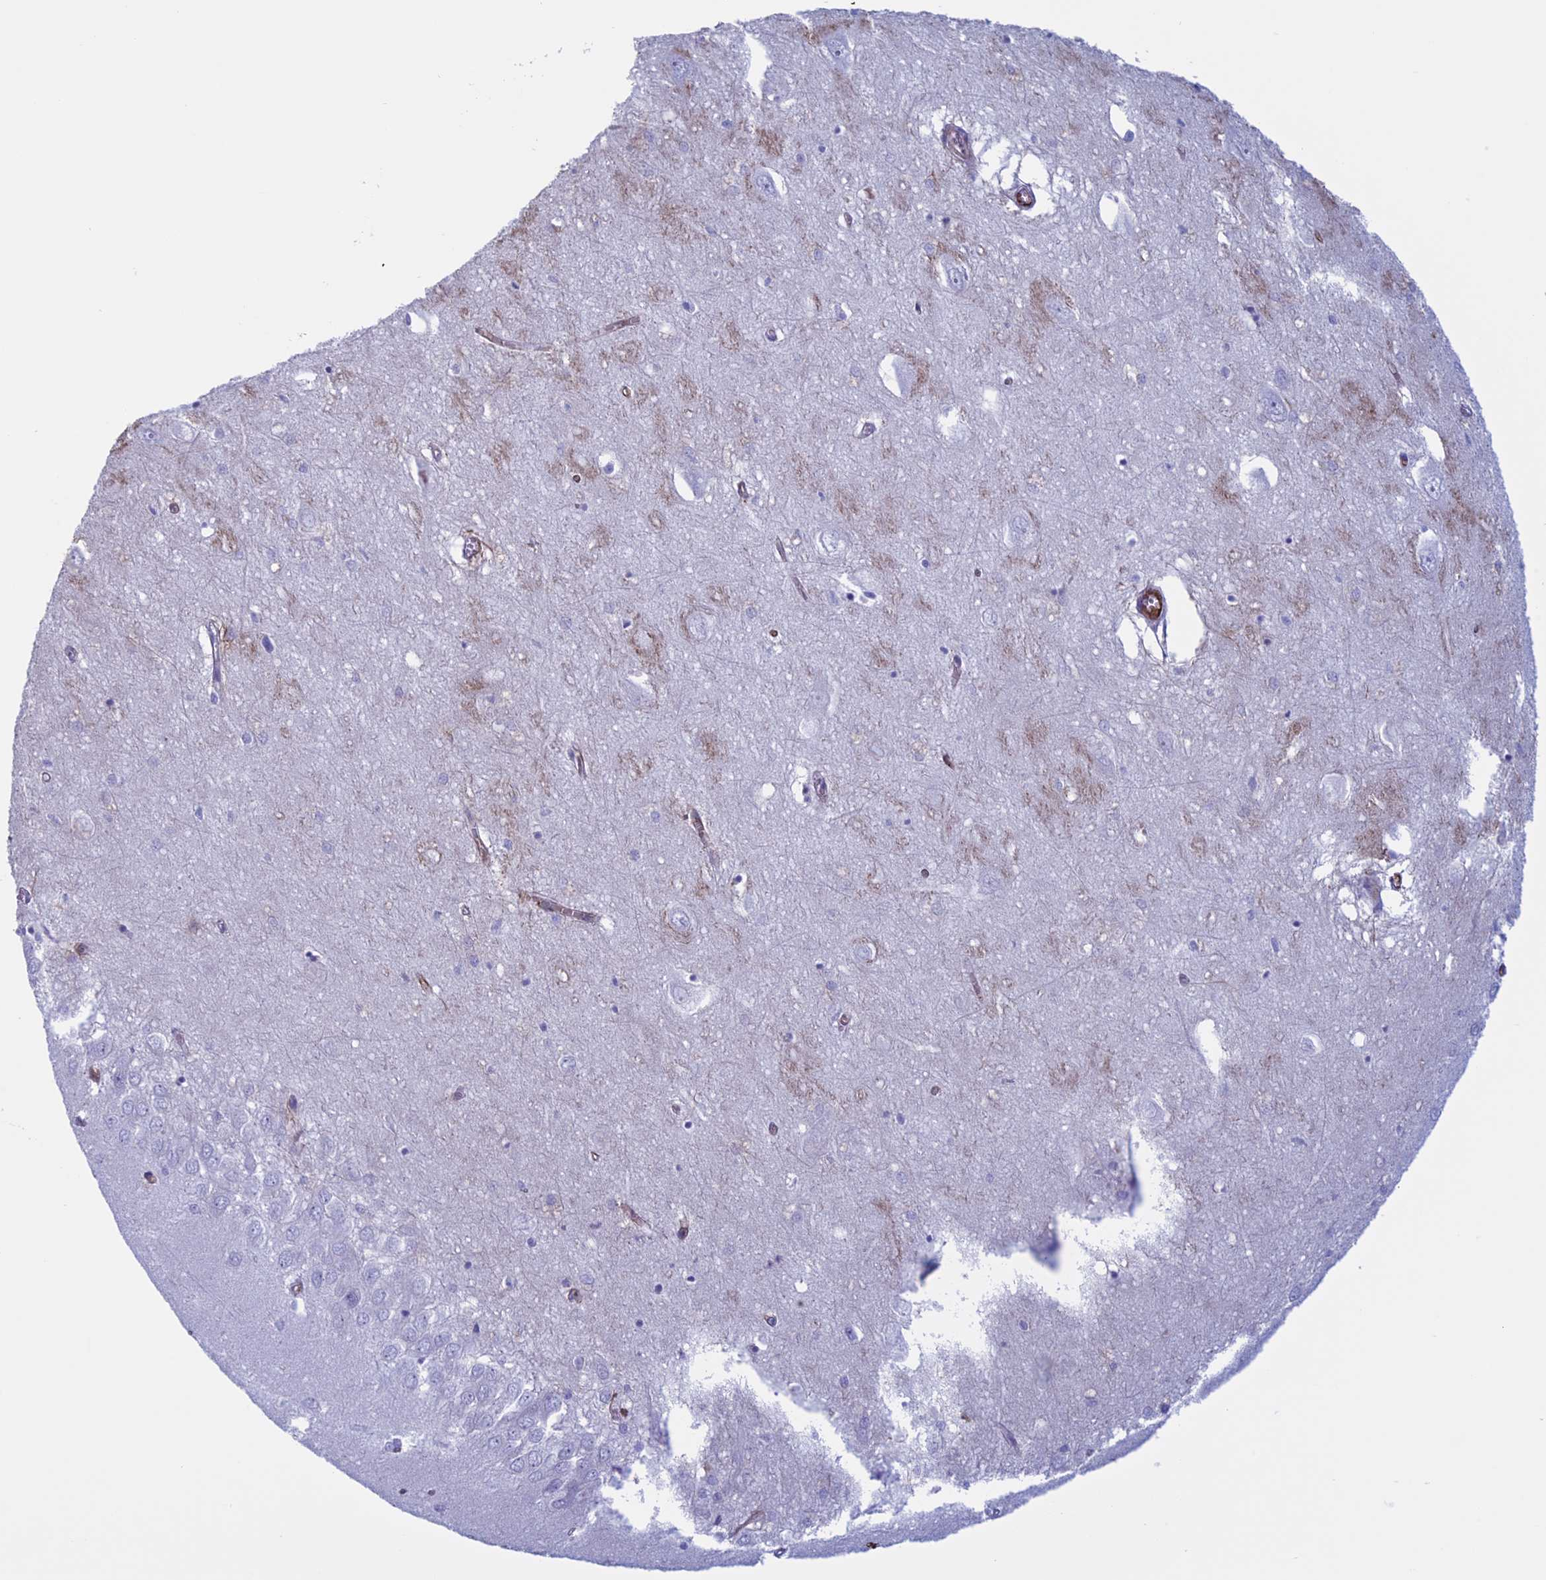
{"staining": {"intensity": "negative", "quantity": "none", "location": "none"}, "tissue": "hippocampus", "cell_type": "Glial cells", "image_type": "normal", "snomed": [{"axis": "morphology", "description": "Normal tissue, NOS"}, {"axis": "topography", "description": "Hippocampus"}], "caption": "The histopathology image reveals no staining of glial cells in normal hippocampus.", "gene": "ANGPTL2", "patient": {"sex": "female", "age": 64}}